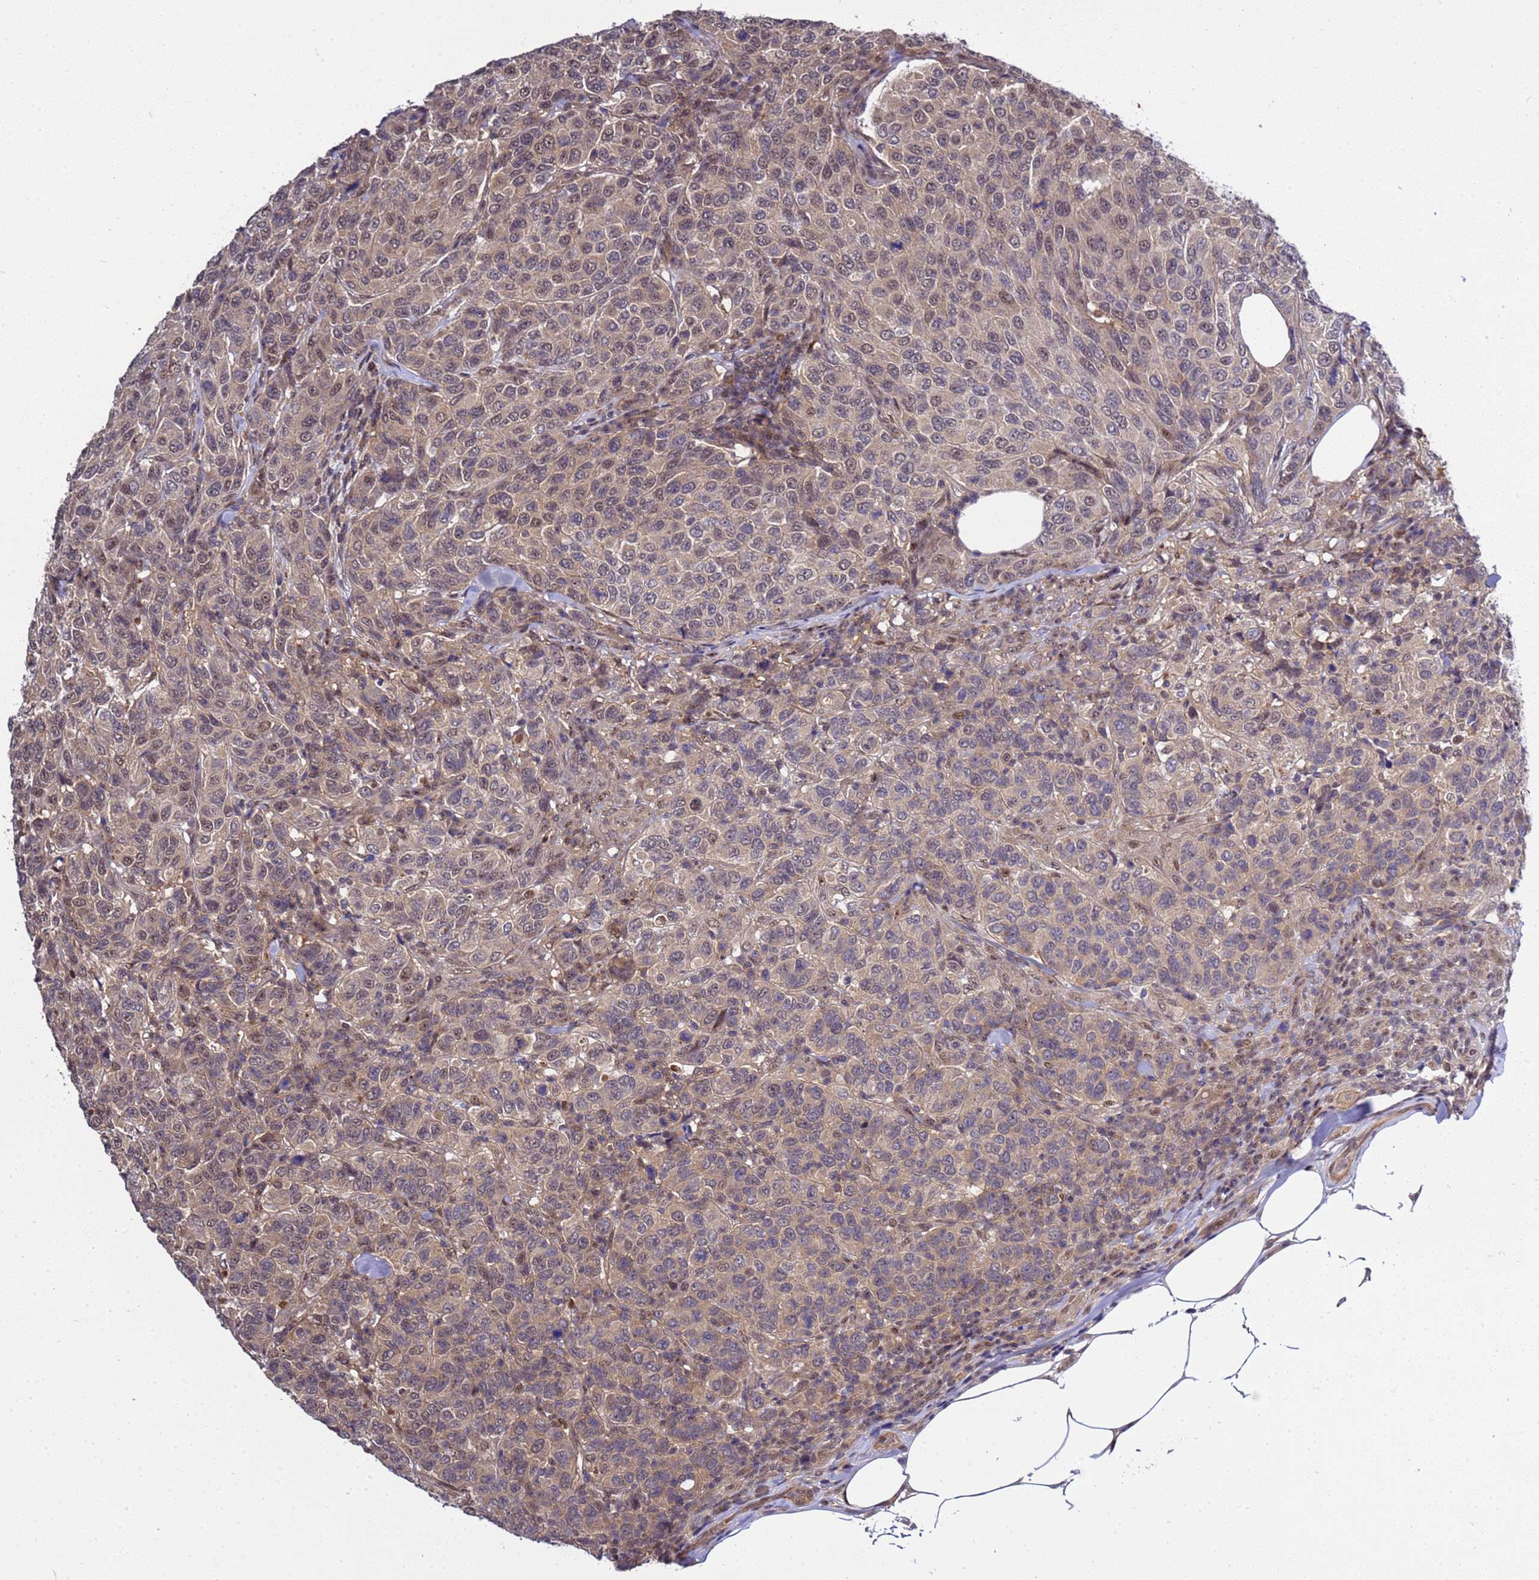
{"staining": {"intensity": "weak", "quantity": ">75%", "location": "cytoplasmic/membranous,nuclear"}, "tissue": "breast cancer", "cell_type": "Tumor cells", "image_type": "cancer", "snomed": [{"axis": "morphology", "description": "Duct carcinoma"}, {"axis": "topography", "description": "Breast"}], "caption": "Immunohistochemical staining of breast intraductal carcinoma demonstrates low levels of weak cytoplasmic/membranous and nuclear positivity in about >75% of tumor cells.", "gene": "GEN1", "patient": {"sex": "female", "age": 55}}